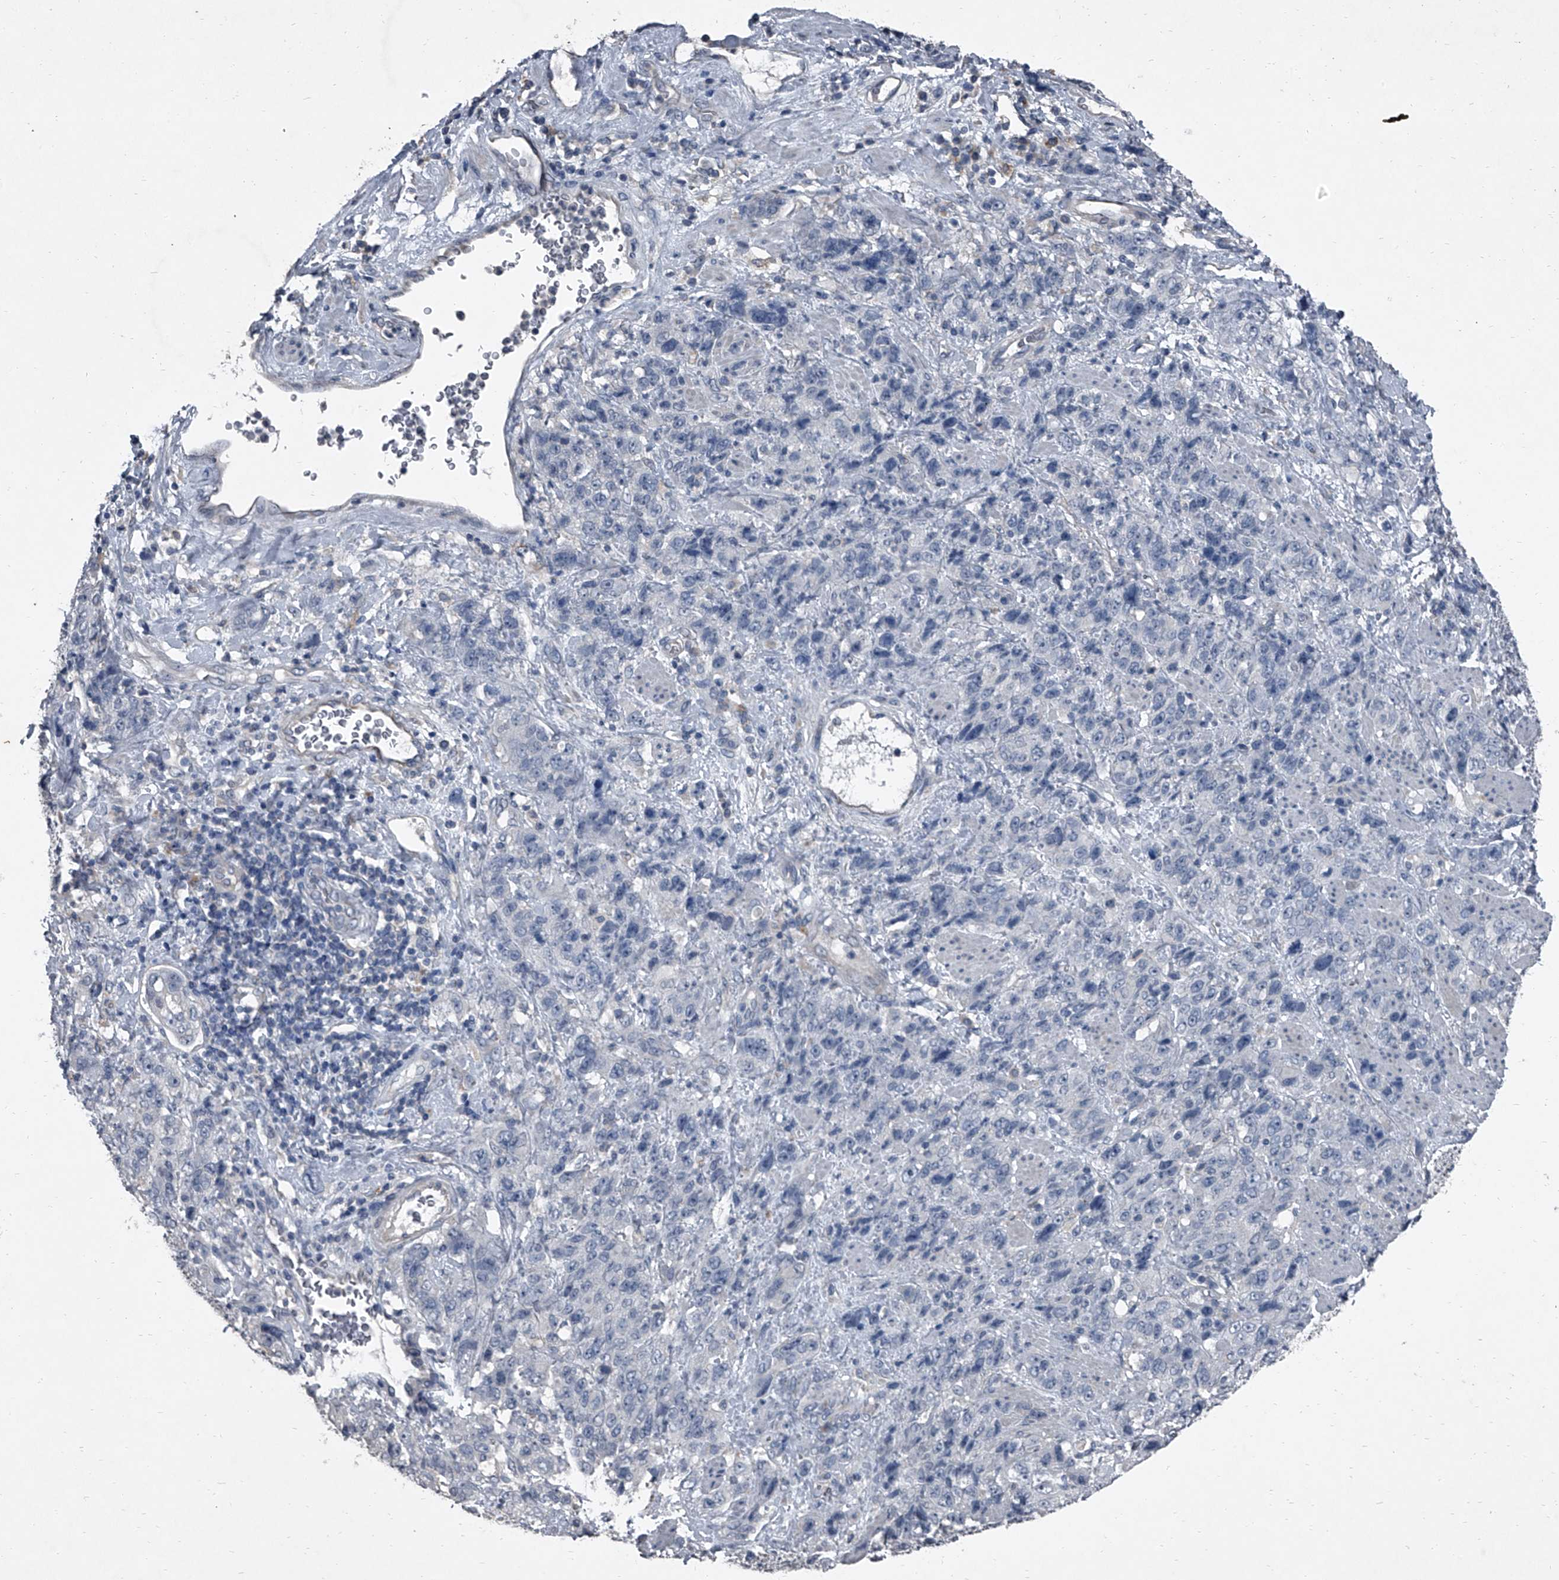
{"staining": {"intensity": "negative", "quantity": "none", "location": "none"}, "tissue": "stomach cancer", "cell_type": "Tumor cells", "image_type": "cancer", "snomed": [{"axis": "morphology", "description": "Adenocarcinoma, NOS"}, {"axis": "topography", "description": "Stomach"}], "caption": "Immunohistochemistry (IHC) photomicrograph of human adenocarcinoma (stomach) stained for a protein (brown), which displays no positivity in tumor cells.", "gene": "HEPHL1", "patient": {"sex": "male", "age": 48}}